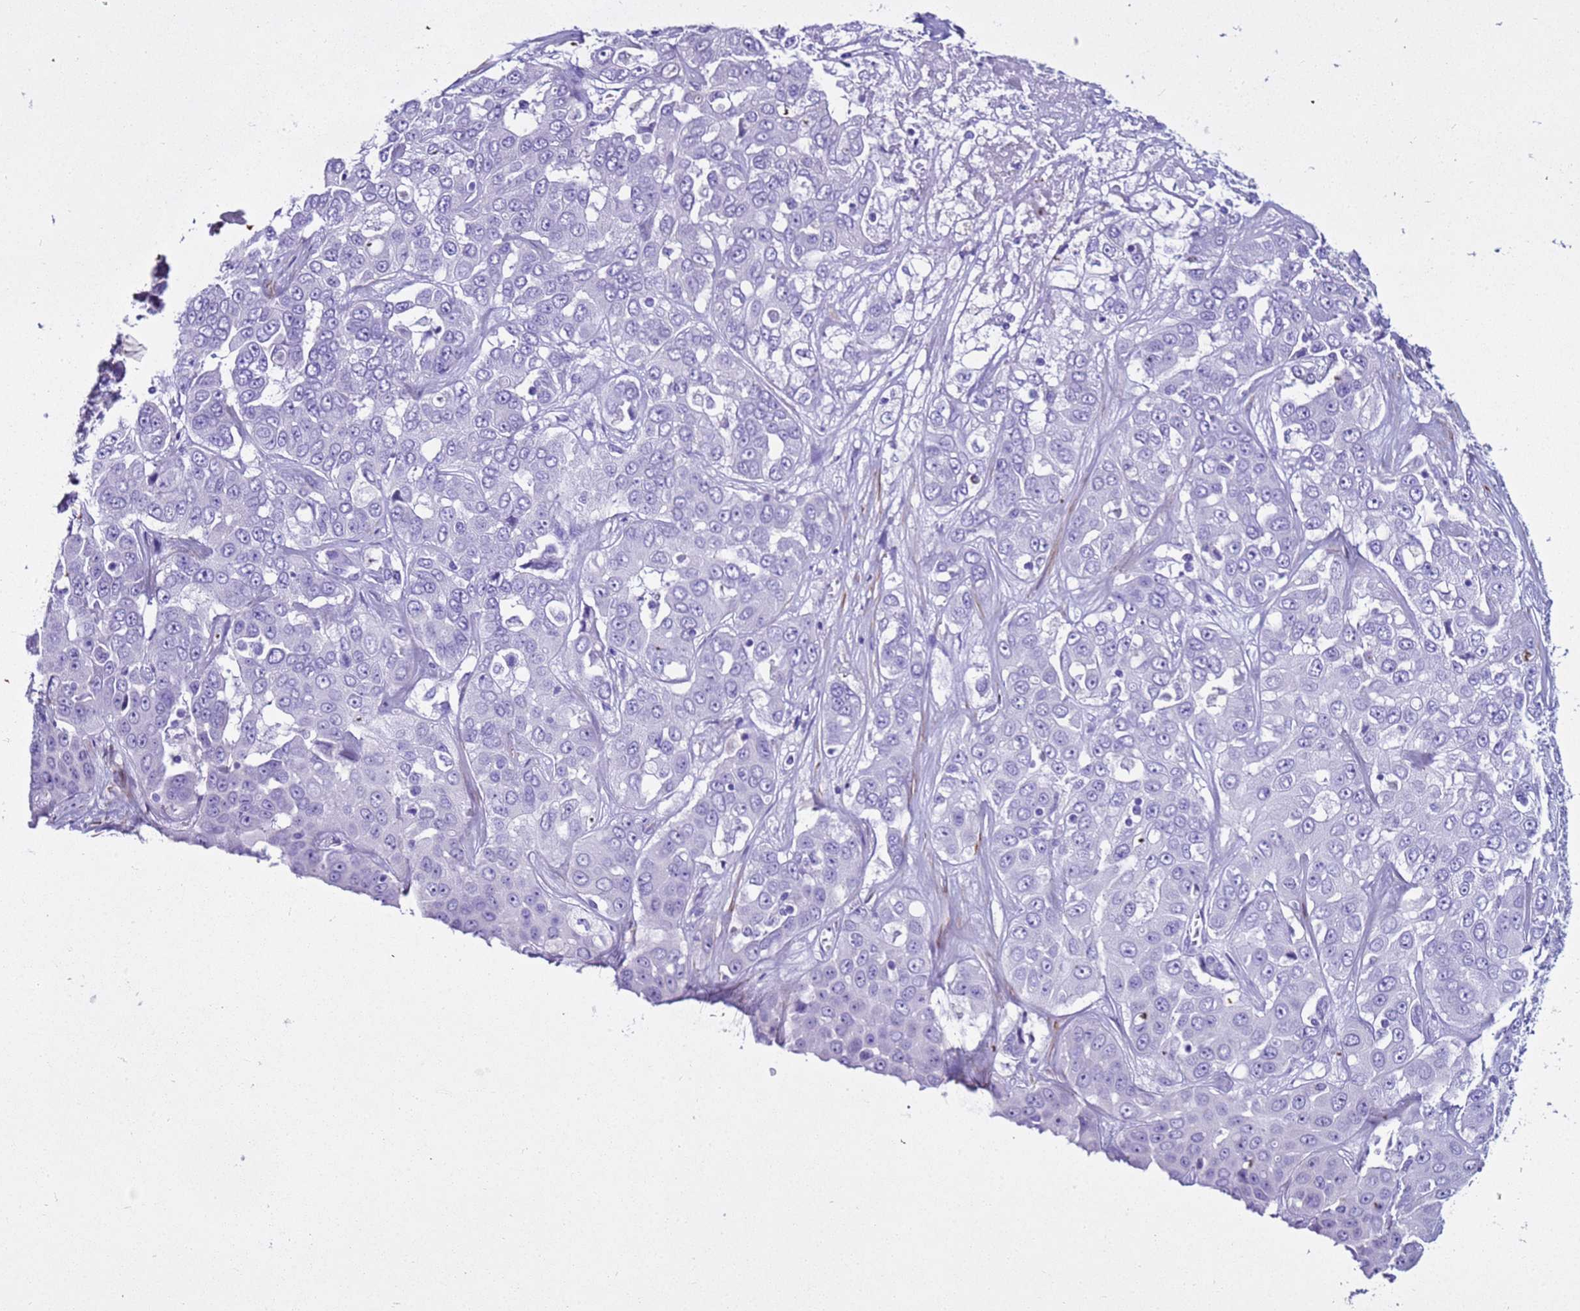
{"staining": {"intensity": "negative", "quantity": "none", "location": "none"}, "tissue": "liver cancer", "cell_type": "Tumor cells", "image_type": "cancer", "snomed": [{"axis": "morphology", "description": "Cholangiocarcinoma"}, {"axis": "topography", "description": "Liver"}], "caption": "Micrograph shows no significant protein positivity in tumor cells of liver cancer.", "gene": "LCMT1", "patient": {"sex": "female", "age": 52}}